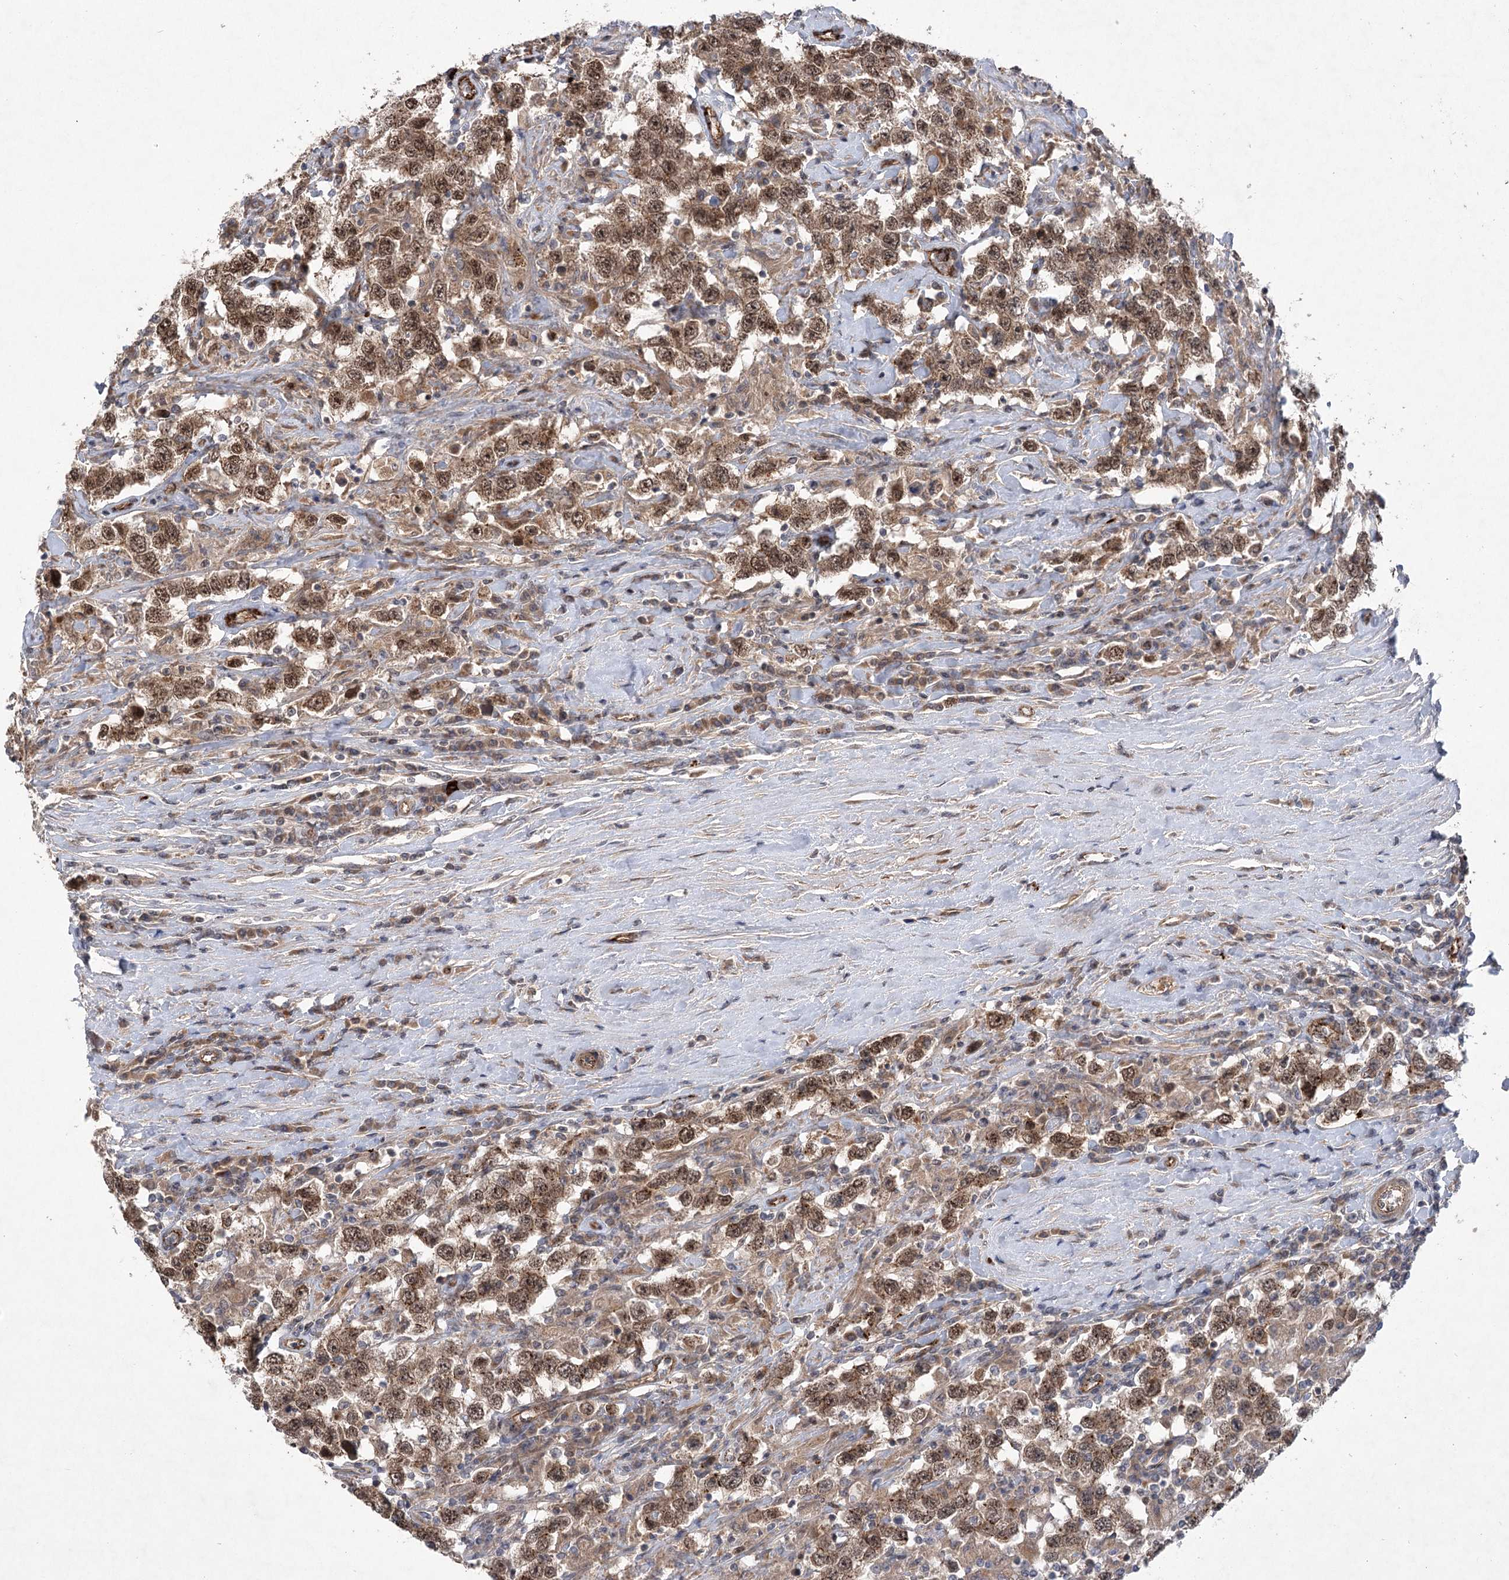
{"staining": {"intensity": "moderate", "quantity": ">75%", "location": "cytoplasmic/membranous,nuclear"}, "tissue": "testis cancer", "cell_type": "Tumor cells", "image_type": "cancer", "snomed": [{"axis": "morphology", "description": "Seminoma, NOS"}, {"axis": "topography", "description": "Testis"}], "caption": "DAB immunohistochemical staining of human testis seminoma displays moderate cytoplasmic/membranous and nuclear protein positivity in approximately >75% of tumor cells.", "gene": "METTL24", "patient": {"sex": "male", "age": 41}}